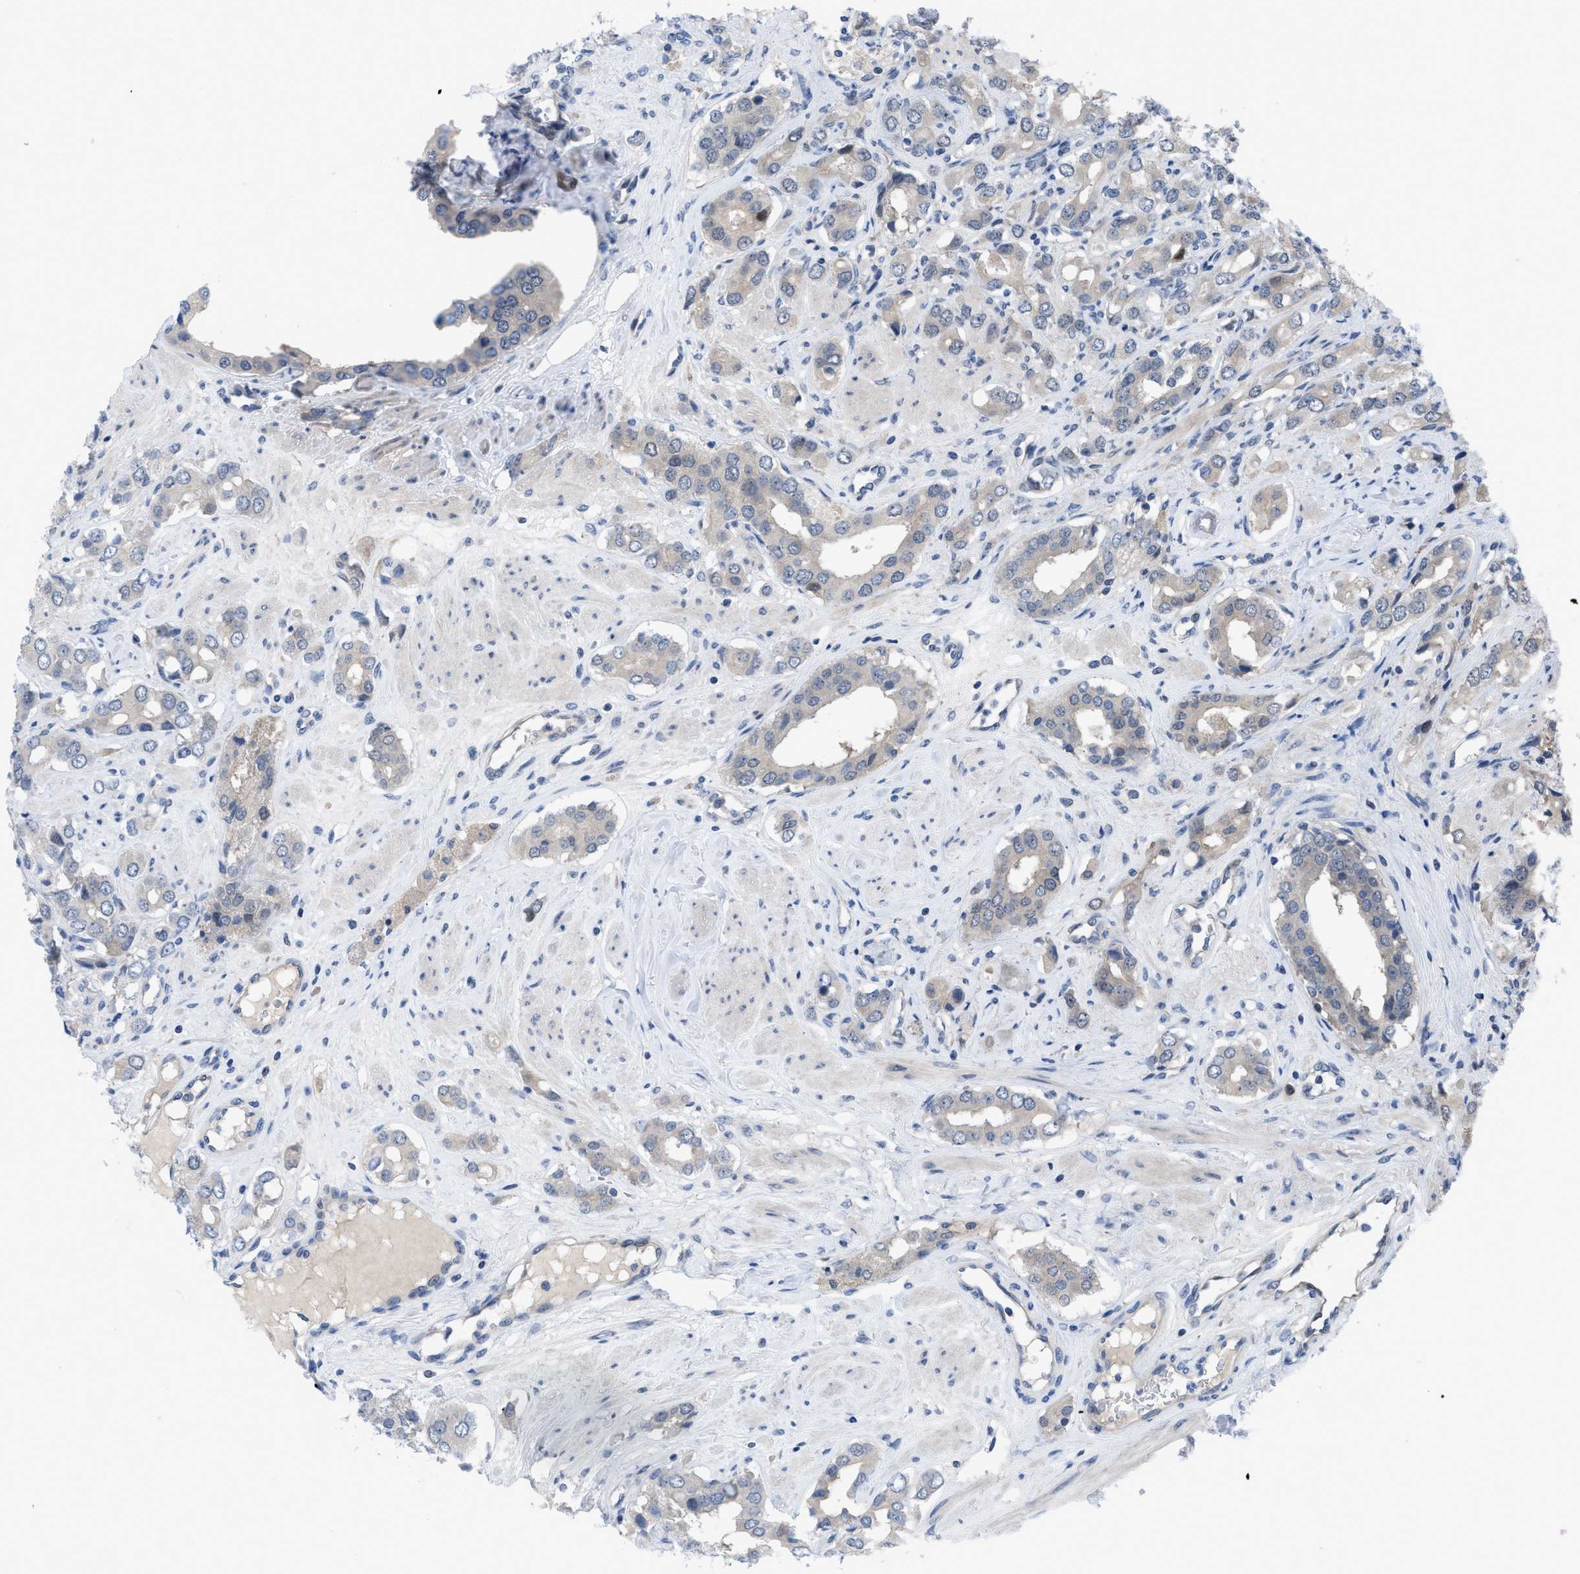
{"staining": {"intensity": "negative", "quantity": "none", "location": "none"}, "tissue": "prostate cancer", "cell_type": "Tumor cells", "image_type": "cancer", "snomed": [{"axis": "morphology", "description": "Adenocarcinoma, High grade"}, {"axis": "topography", "description": "Prostate"}], "caption": "DAB immunohistochemical staining of prostate cancer exhibits no significant expression in tumor cells.", "gene": "IL17RE", "patient": {"sex": "male", "age": 52}}